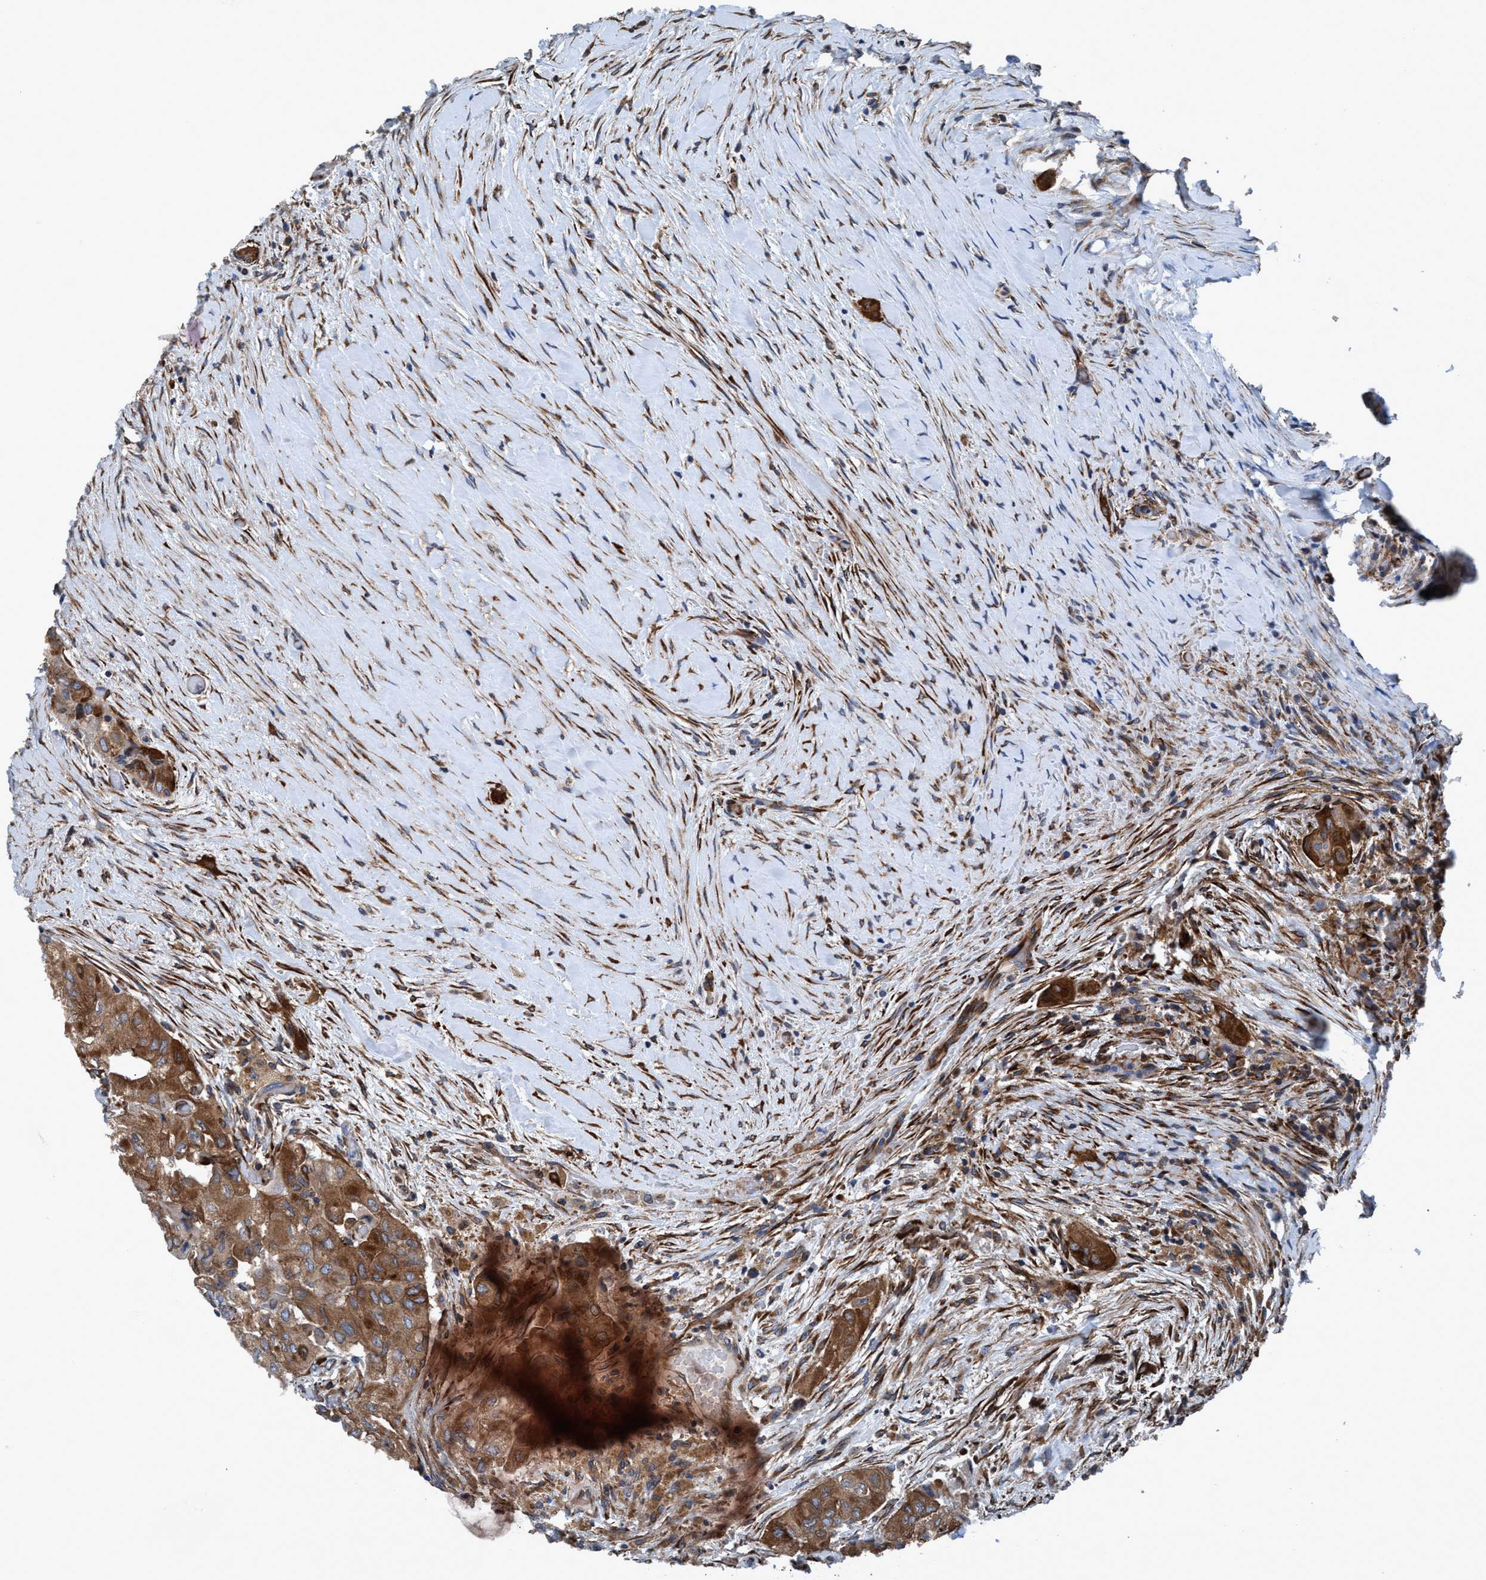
{"staining": {"intensity": "moderate", "quantity": ">75%", "location": "cytoplasmic/membranous"}, "tissue": "thyroid cancer", "cell_type": "Tumor cells", "image_type": "cancer", "snomed": [{"axis": "morphology", "description": "Papillary adenocarcinoma, NOS"}, {"axis": "topography", "description": "Thyroid gland"}], "caption": "Immunohistochemistry (IHC) staining of thyroid cancer, which exhibits medium levels of moderate cytoplasmic/membranous expression in approximately >75% of tumor cells indicating moderate cytoplasmic/membranous protein expression. The staining was performed using DAB (brown) for protein detection and nuclei were counterstained in hematoxylin (blue).", "gene": "NMT1", "patient": {"sex": "female", "age": 59}}